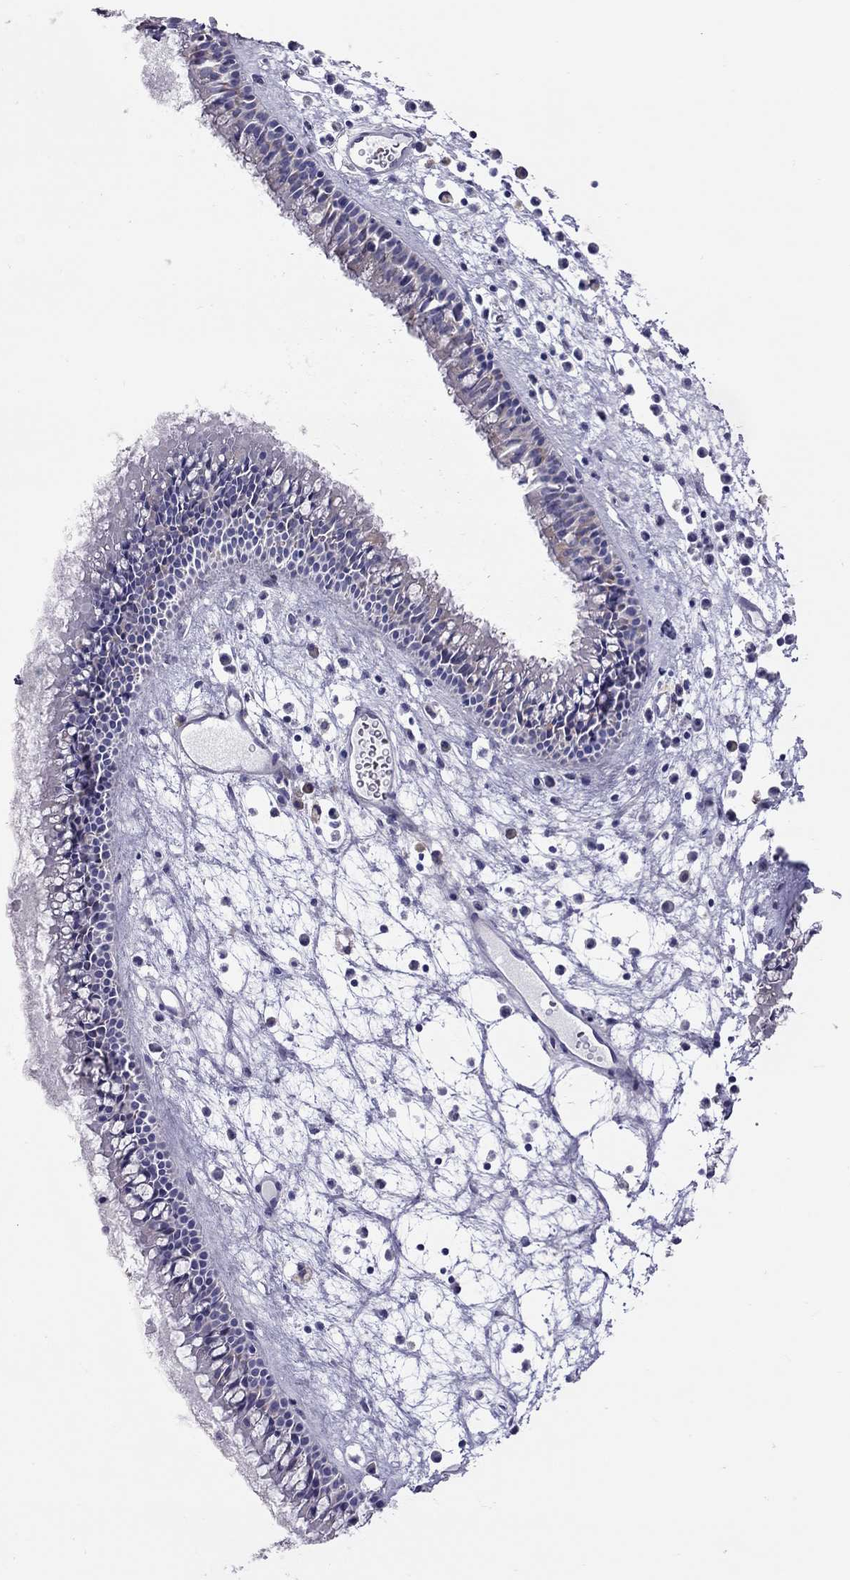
{"staining": {"intensity": "moderate", "quantity": "<25%", "location": "cytoplasmic/membranous"}, "tissue": "nasopharynx", "cell_type": "Respiratory epithelial cells", "image_type": "normal", "snomed": [{"axis": "morphology", "description": "Normal tissue, NOS"}, {"axis": "topography", "description": "Nasopharynx"}], "caption": "The immunohistochemical stain highlights moderate cytoplasmic/membranous expression in respiratory epithelial cells of normal nasopharynx. The staining was performed using DAB, with brown indicating positive protein expression. Nuclei are stained blue with hematoxylin.", "gene": "ALOX15B", "patient": {"sex": "female", "age": 47}}